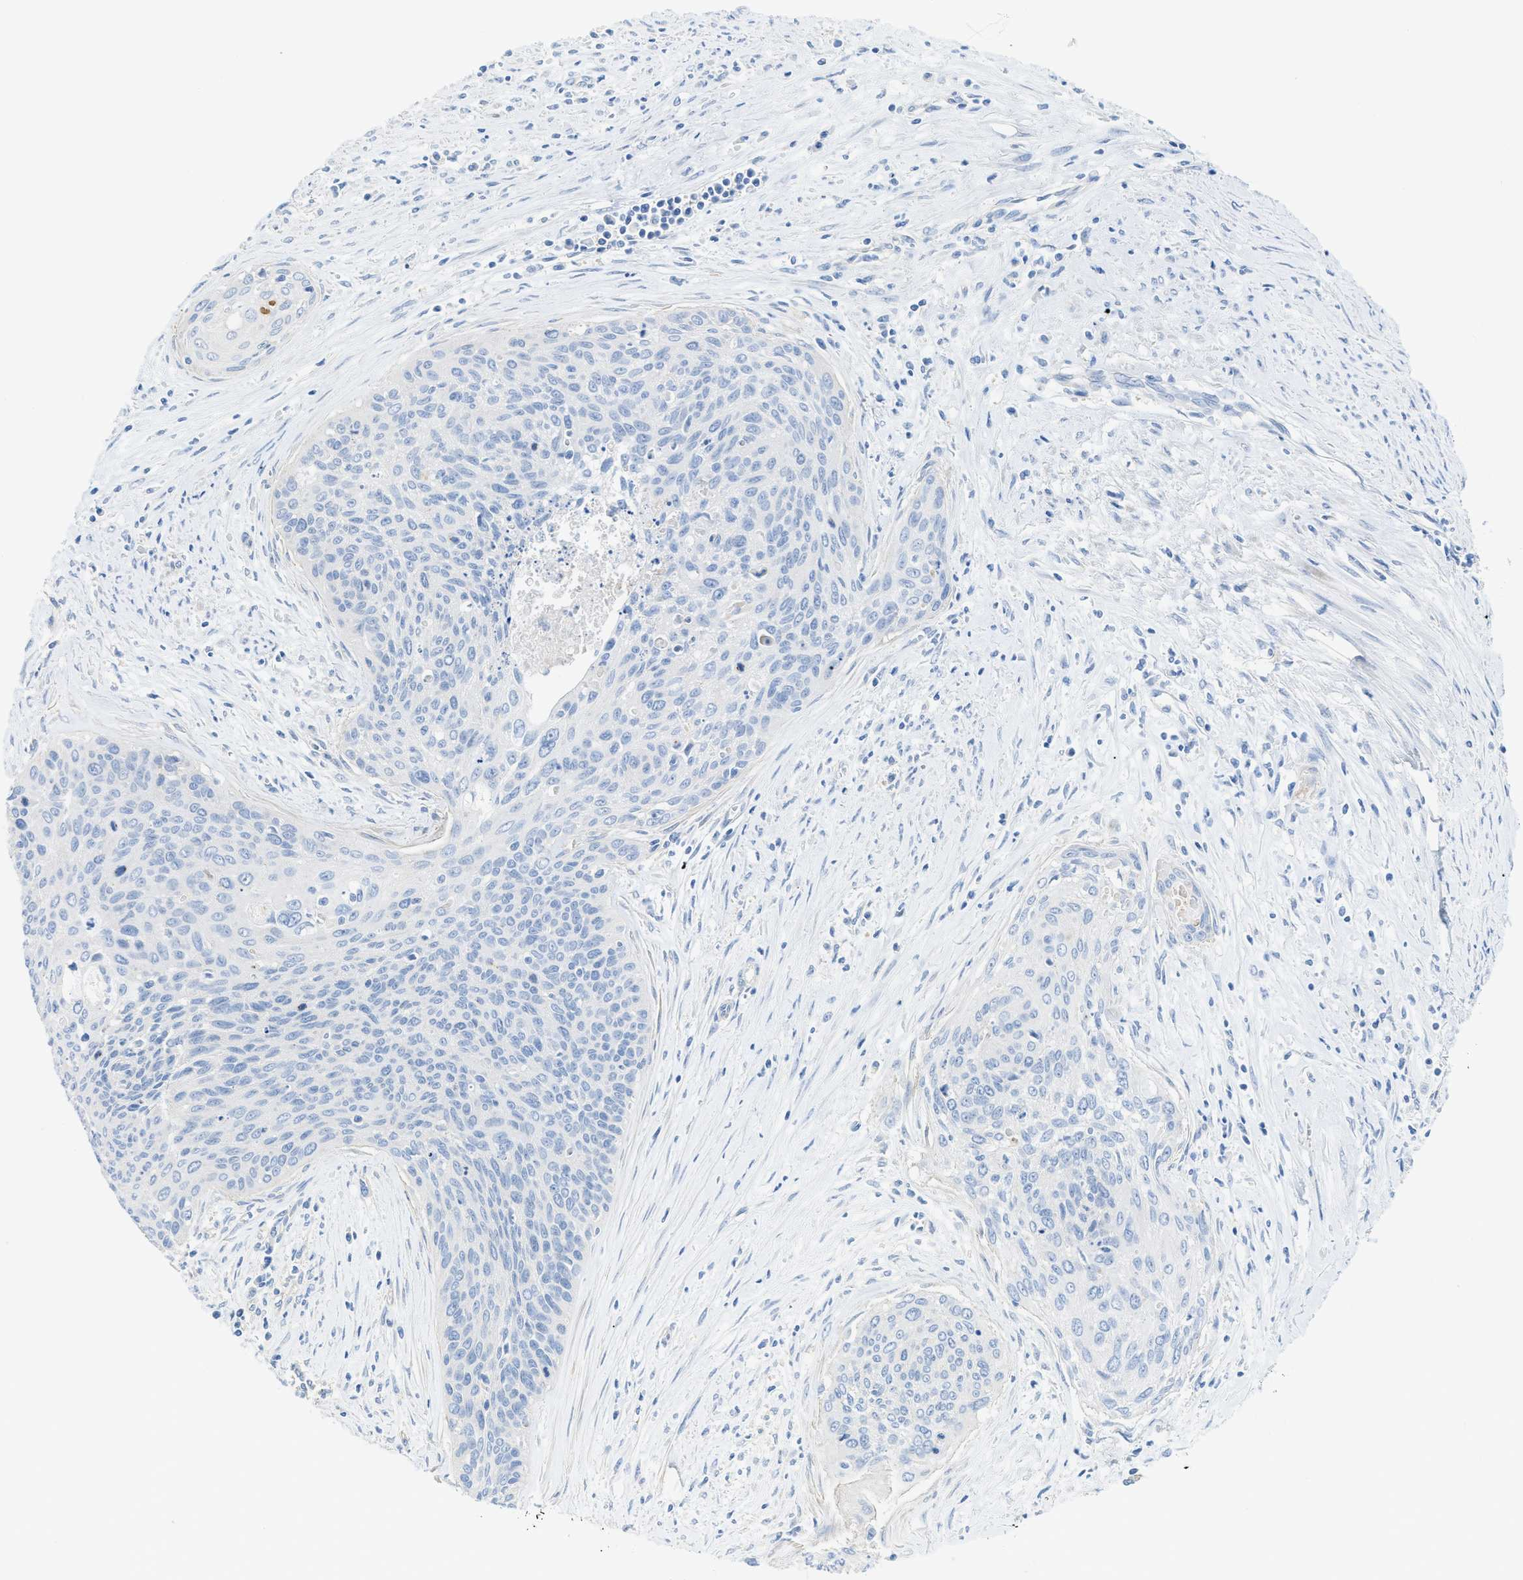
{"staining": {"intensity": "negative", "quantity": "none", "location": "none"}, "tissue": "cervical cancer", "cell_type": "Tumor cells", "image_type": "cancer", "snomed": [{"axis": "morphology", "description": "Squamous cell carcinoma, NOS"}, {"axis": "topography", "description": "Cervix"}], "caption": "IHC micrograph of cervical cancer (squamous cell carcinoma) stained for a protein (brown), which shows no expression in tumor cells. Nuclei are stained in blue.", "gene": "MYL3", "patient": {"sex": "female", "age": 55}}